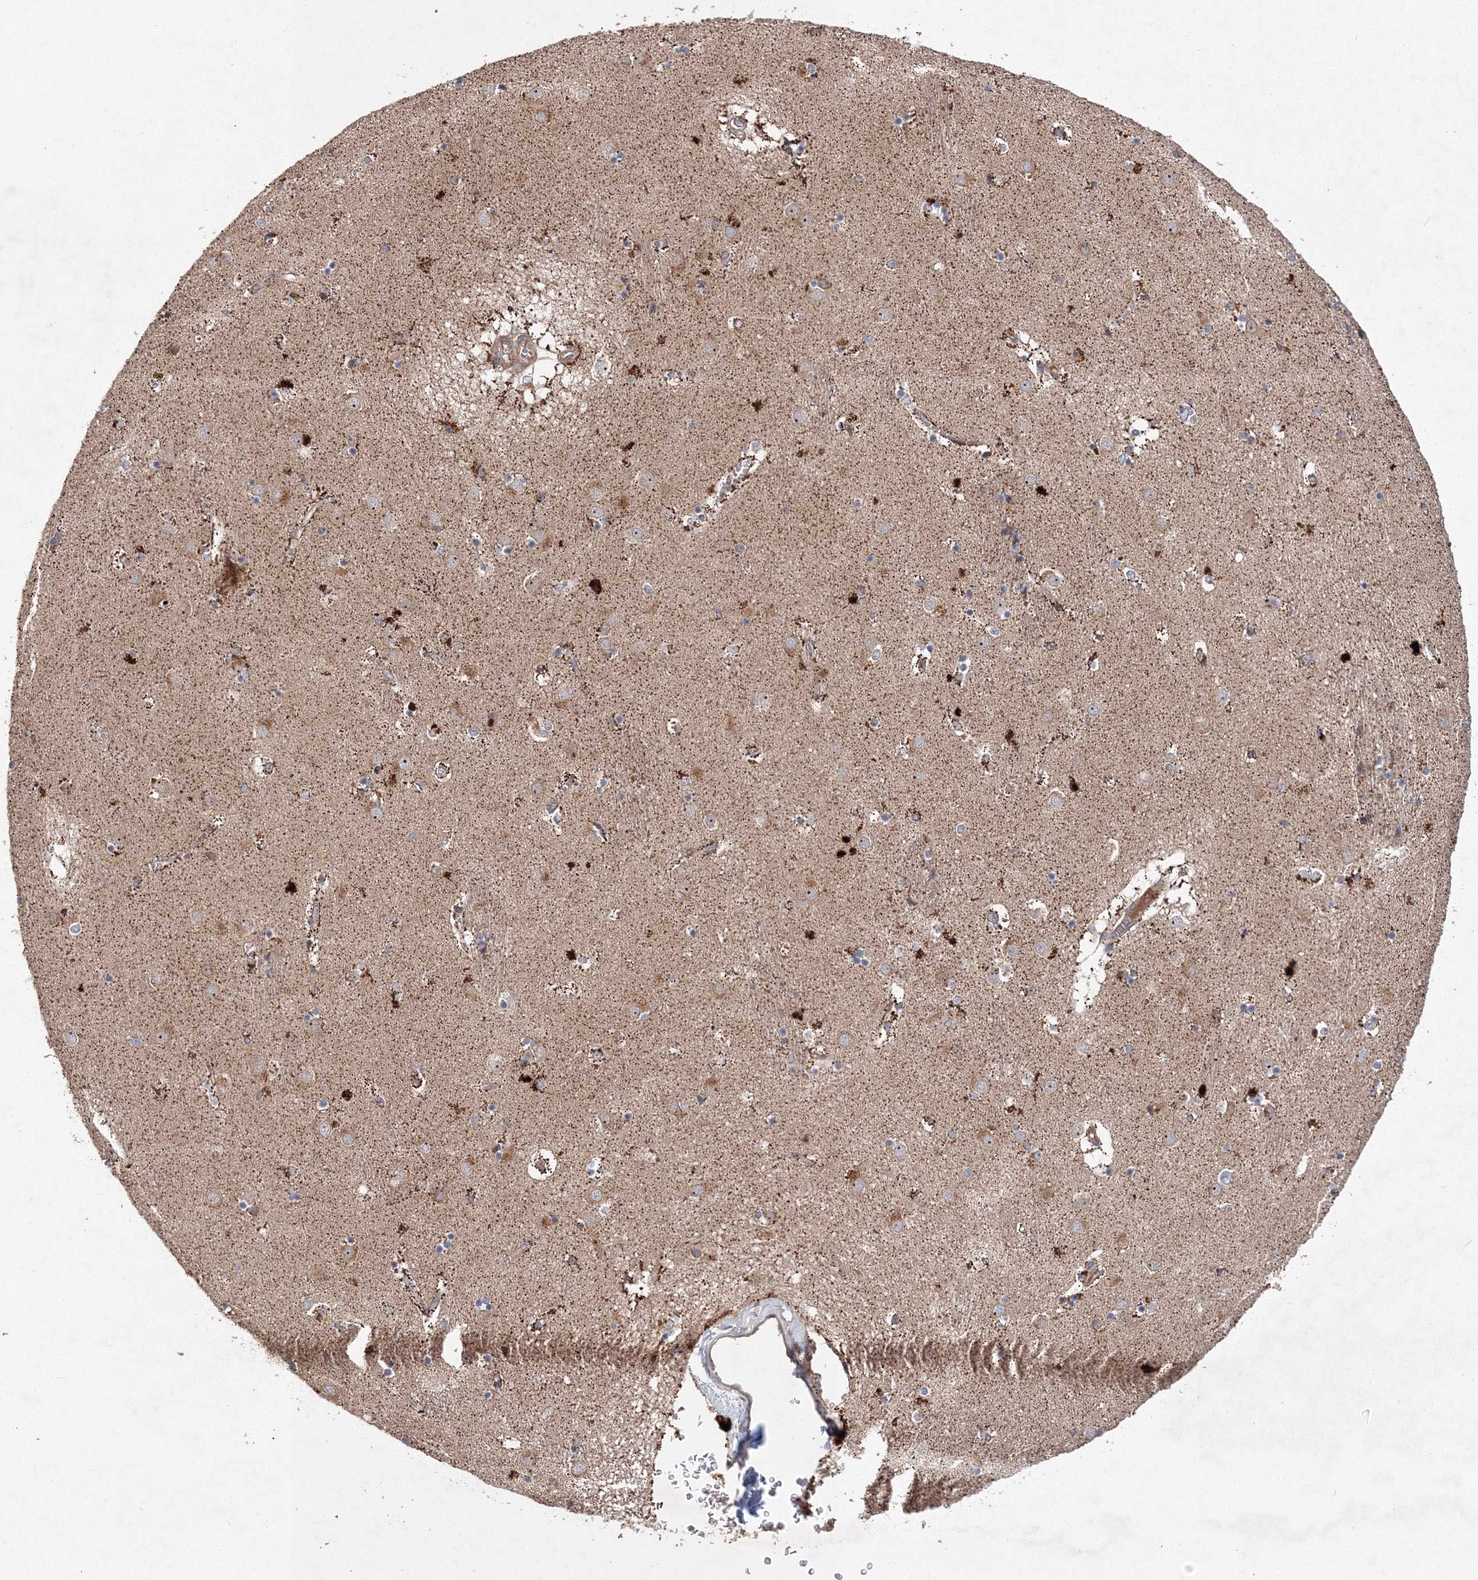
{"staining": {"intensity": "strong", "quantity": "<25%", "location": "cytoplasmic/membranous,nuclear"}, "tissue": "caudate", "cell_type": "Glial cells", "image_type": "normal", "snomed": [{"axis": "morphology", "description": "Normal tissue, NOS"}, {"axis": "topography", "description": "Lateral ventricle wall"}], "caption": "This is a photomicrograph of immunohistochemistry (IHC) staining of benign caudate, which shows strong expression in the cytoplasmic/membranous,nuclear of glial cells.", "gene": "ANKAR", "patient": {"sex": "male", "age": 70}}